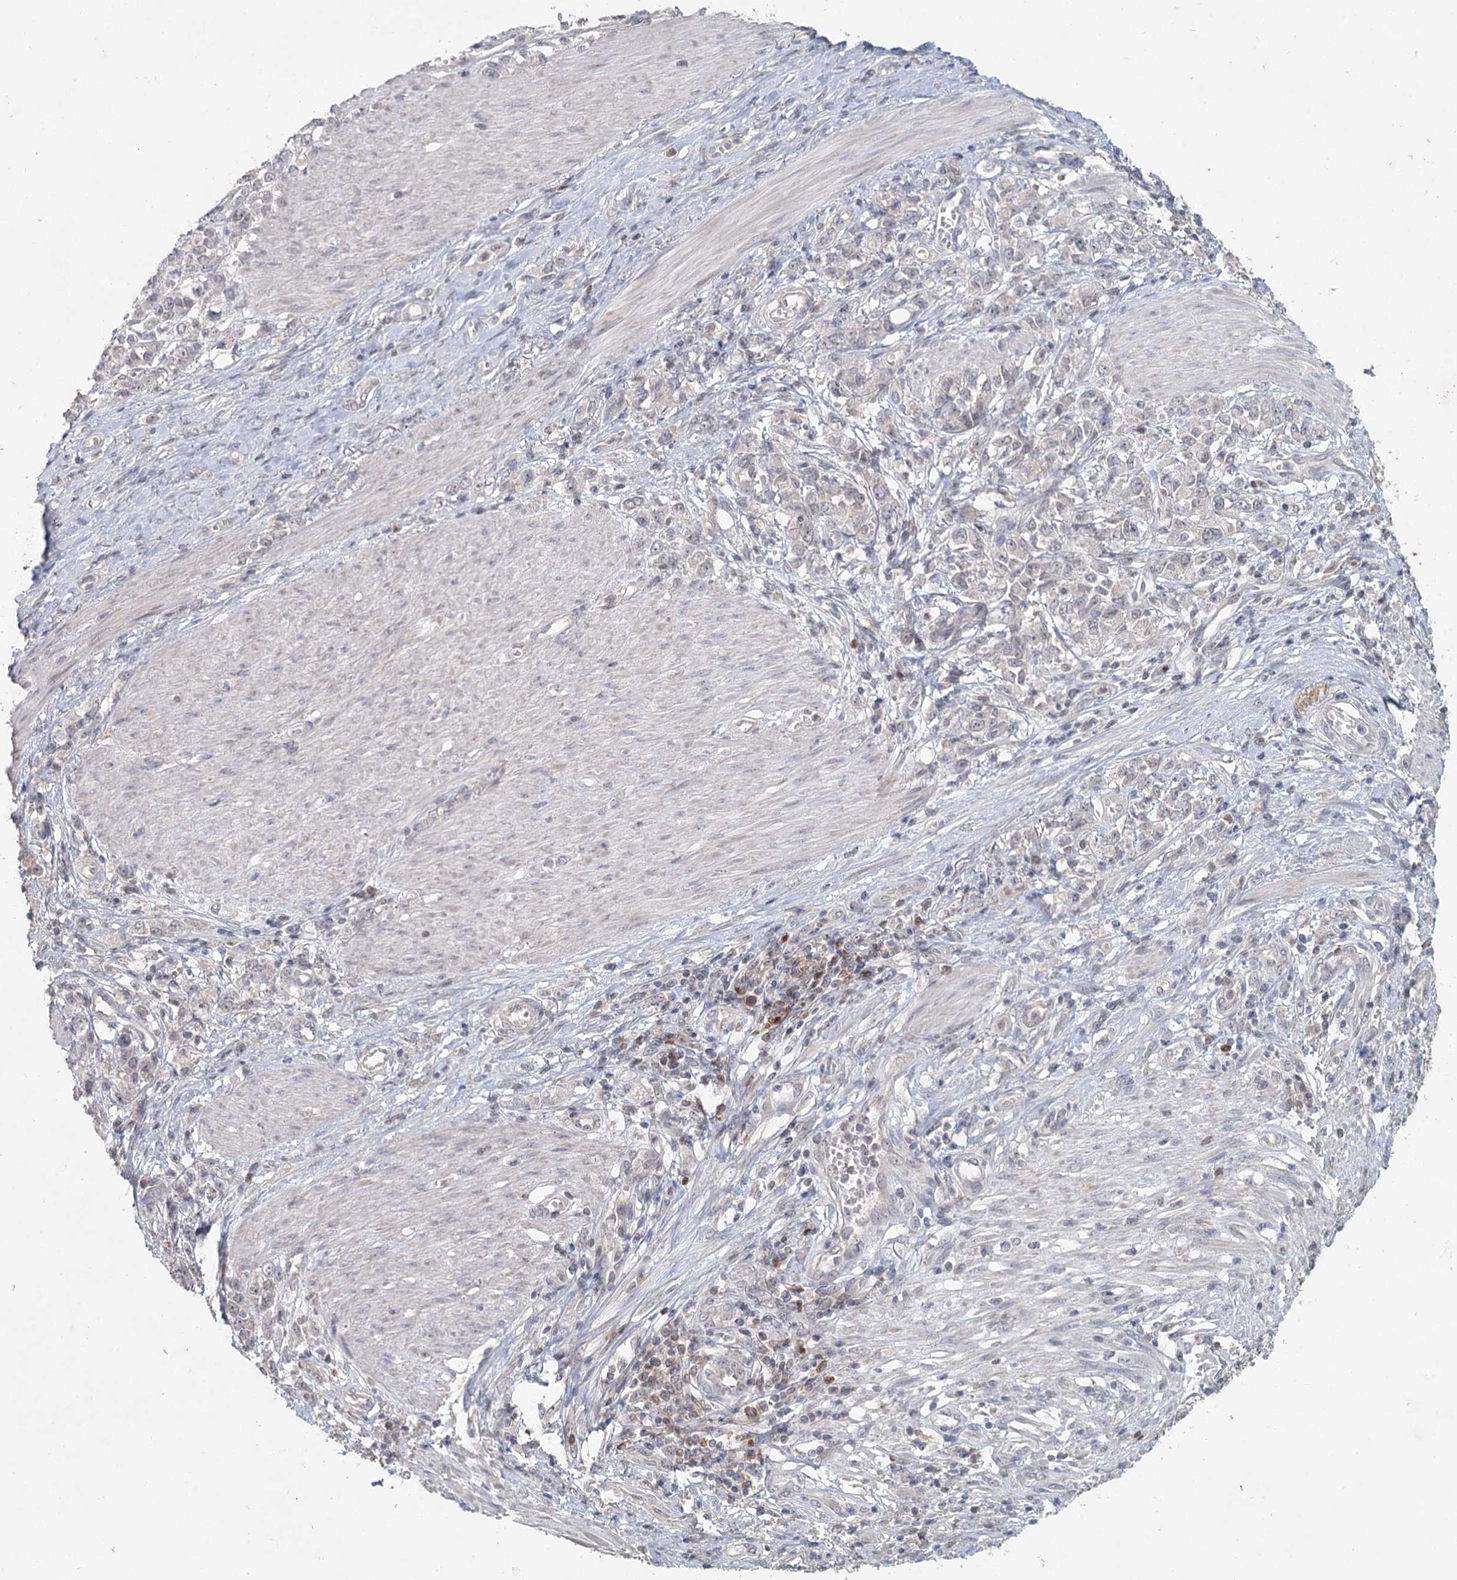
{"staining": {"intensity": "negative", "quantity": "none", "location": "none"}, "tissue": "stomach cancer", "cell_type": "Tumor cells", "image_type": "cancer", "snomed": [{"axis": "morphology", "description": "Adenocarcinoma, NOS"}, {"axis": "topography", "description": "Stomach"}], "caption": "DAB immunohistochemical staining of human stomach cancer demonstrates no significant expression in tumor cells.", "gene": "ADK", "patient": {"sex": "female", "age": 76}}